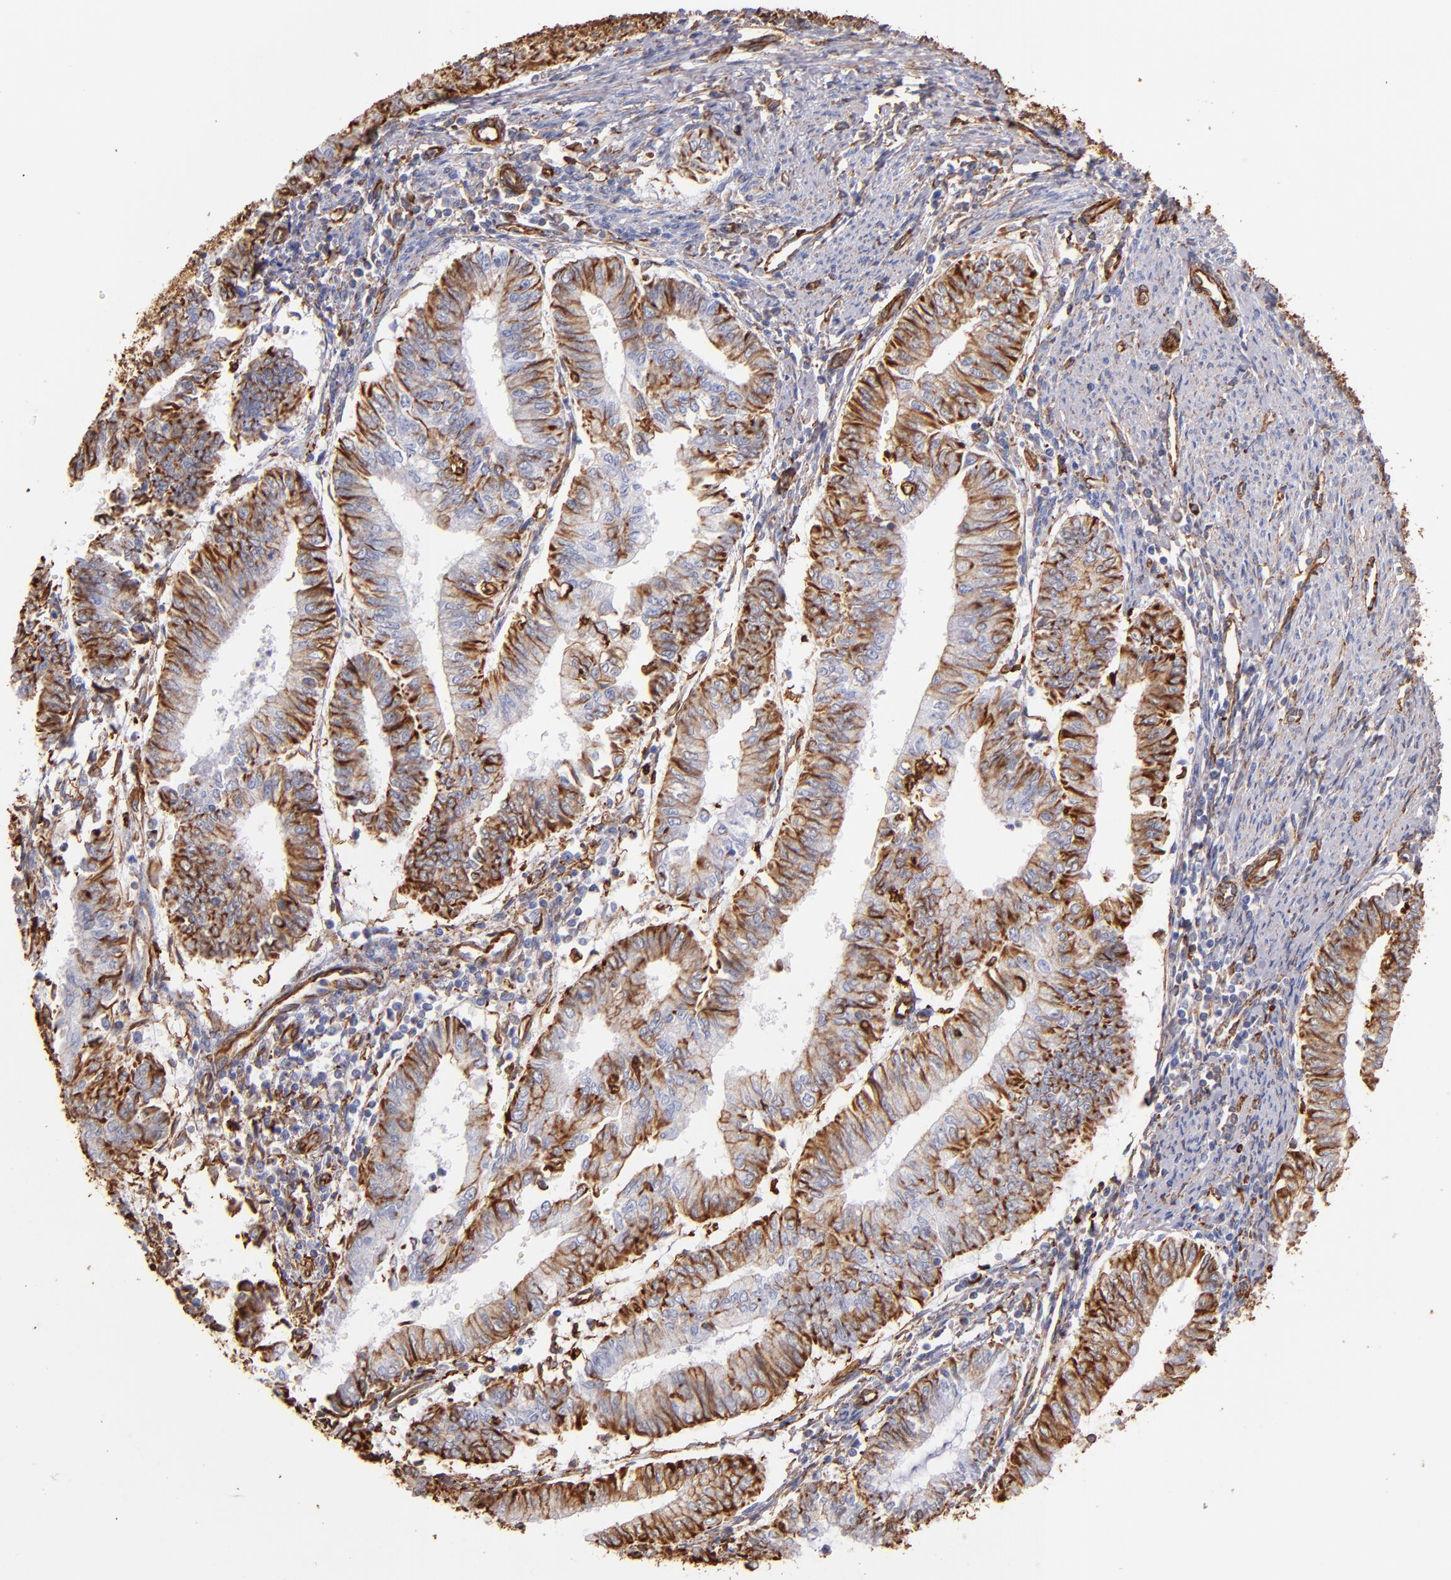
{"staining": {"intensity": "strong", "quantity": ">75%", "location": "cytoplasmic/membranous,nuclear"}, "tissue": "endometrial cancer", "cell_type": "Tumor cells", "image_type": "cancer", "snomed": [{"axis": "morphology", "description": "Adenocarcinoma, NOS"}, {"axis": "topography", "description": "Endometrium"}], "caption": "Tumor cells display high levels of strong cytoplasmic/membranous and nuclear positivity in approximately >75% of cells in human adenocarcinoma (endometrial). (Stains: DAB in brown, nuclei in blue, Microscopy: brightfield microscopy at high magnification).", "gene": "VIM", "patient": {"sex": "female", "age": 66}}